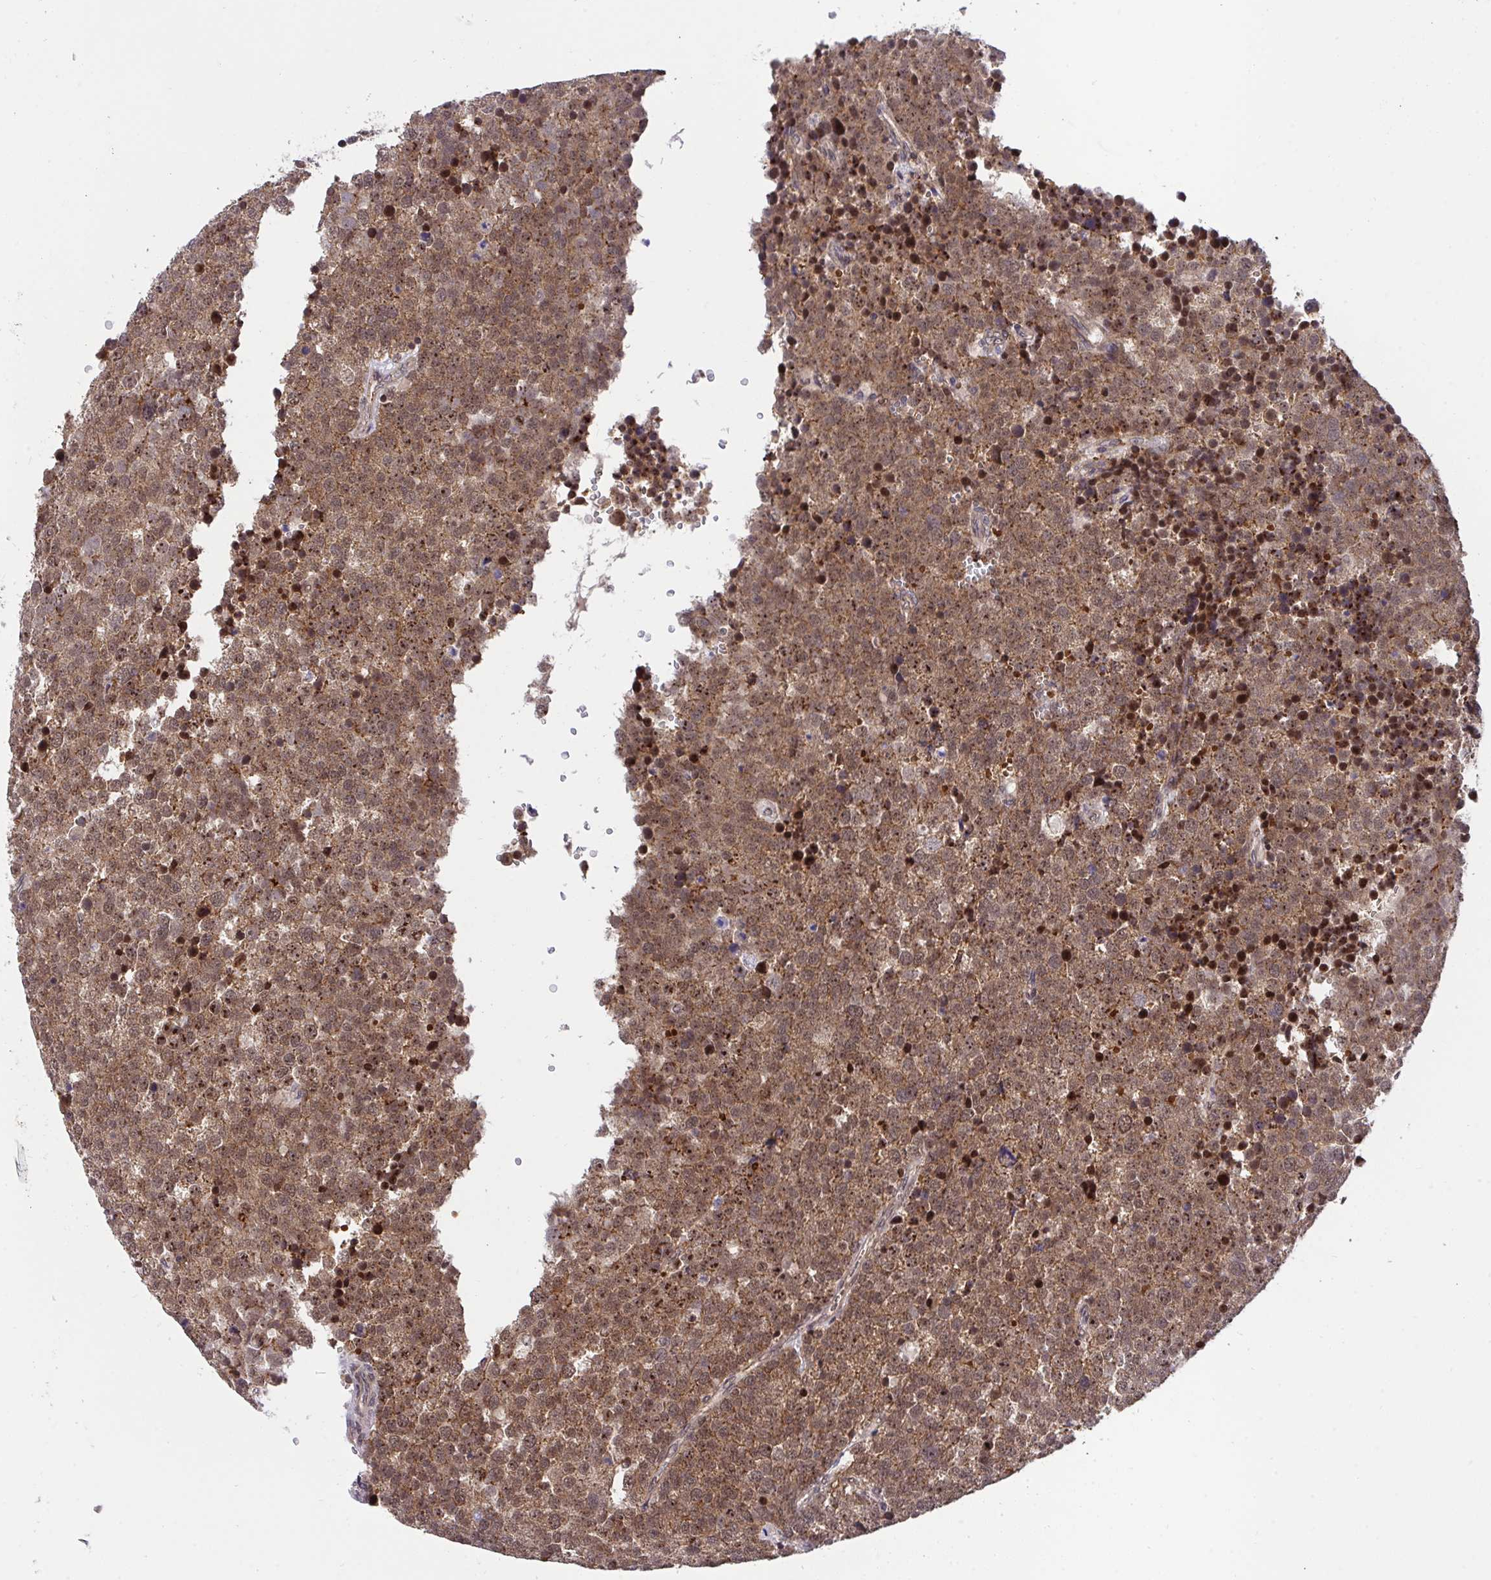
{"staining": {"intensity": "moderate", "quantity": ">75%", "location": "cytoplasmic/membranous,nuclear"}, "tissue": "testis cancer", "cell_type": "Tumor cells", "image_type": "cancer", "snomed": [{"axis": "morphology", "description": "Seminoma, NOS"}, {"axis": "topography", "description": "Testis"}], "caption": "An IHC photomicrograph of tumor tissue is shown. Protein staining in brown highlights moderate cytoplasmic/membranous and nuclear positivity in testis cancer (seminoma) within tumor cells.", "gene": "PPP1CA", "patient": {"sex": "male", "age": 71}}